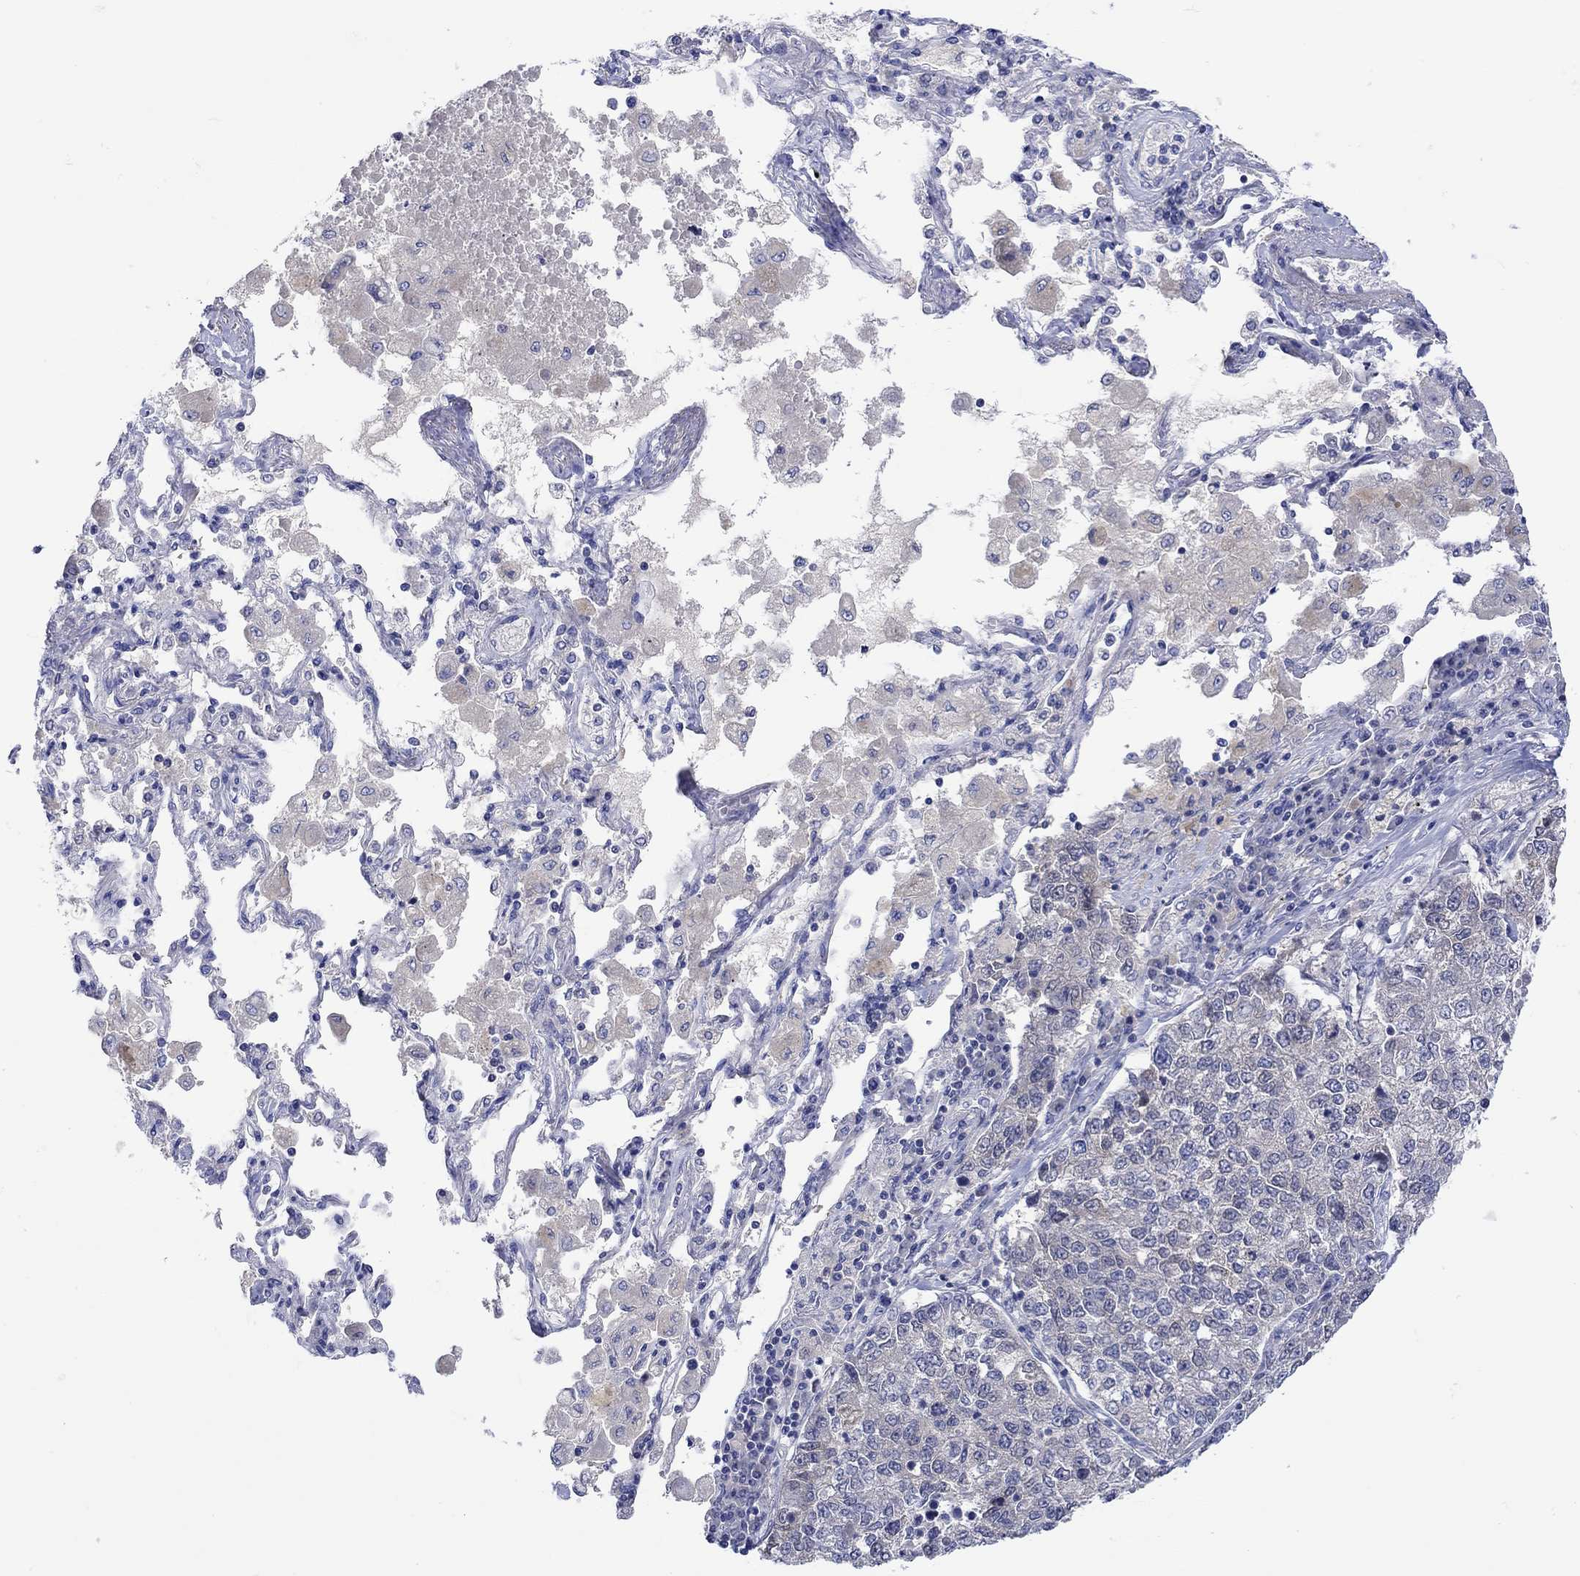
{"staining": {"intensity": "moderate", "quantity": "<25%", "location": "cytoplasmic/membranous"}, "tissue": "lung cancer", "cell_type": "Tumor cells", "image_type": "cancer", "snomed": [{"axis": "morphology", "description": "Adenocarcinoma, NOS"}, {"axis": "topography", "description": "Lung"}], "caption": "The immunohistochemical stain shows moderate cytoplasmic/membranous expression in tumor cells of lung adenocarcinoma tissue. The staining is performed using DAB (3,3'-diaminobenzidine) brown chromogen to label protein expression. The nuclei are counter-stained blue using hematoxylin.", "gene": "MSI1", "patient": {"sex": "male", "age": 49}}